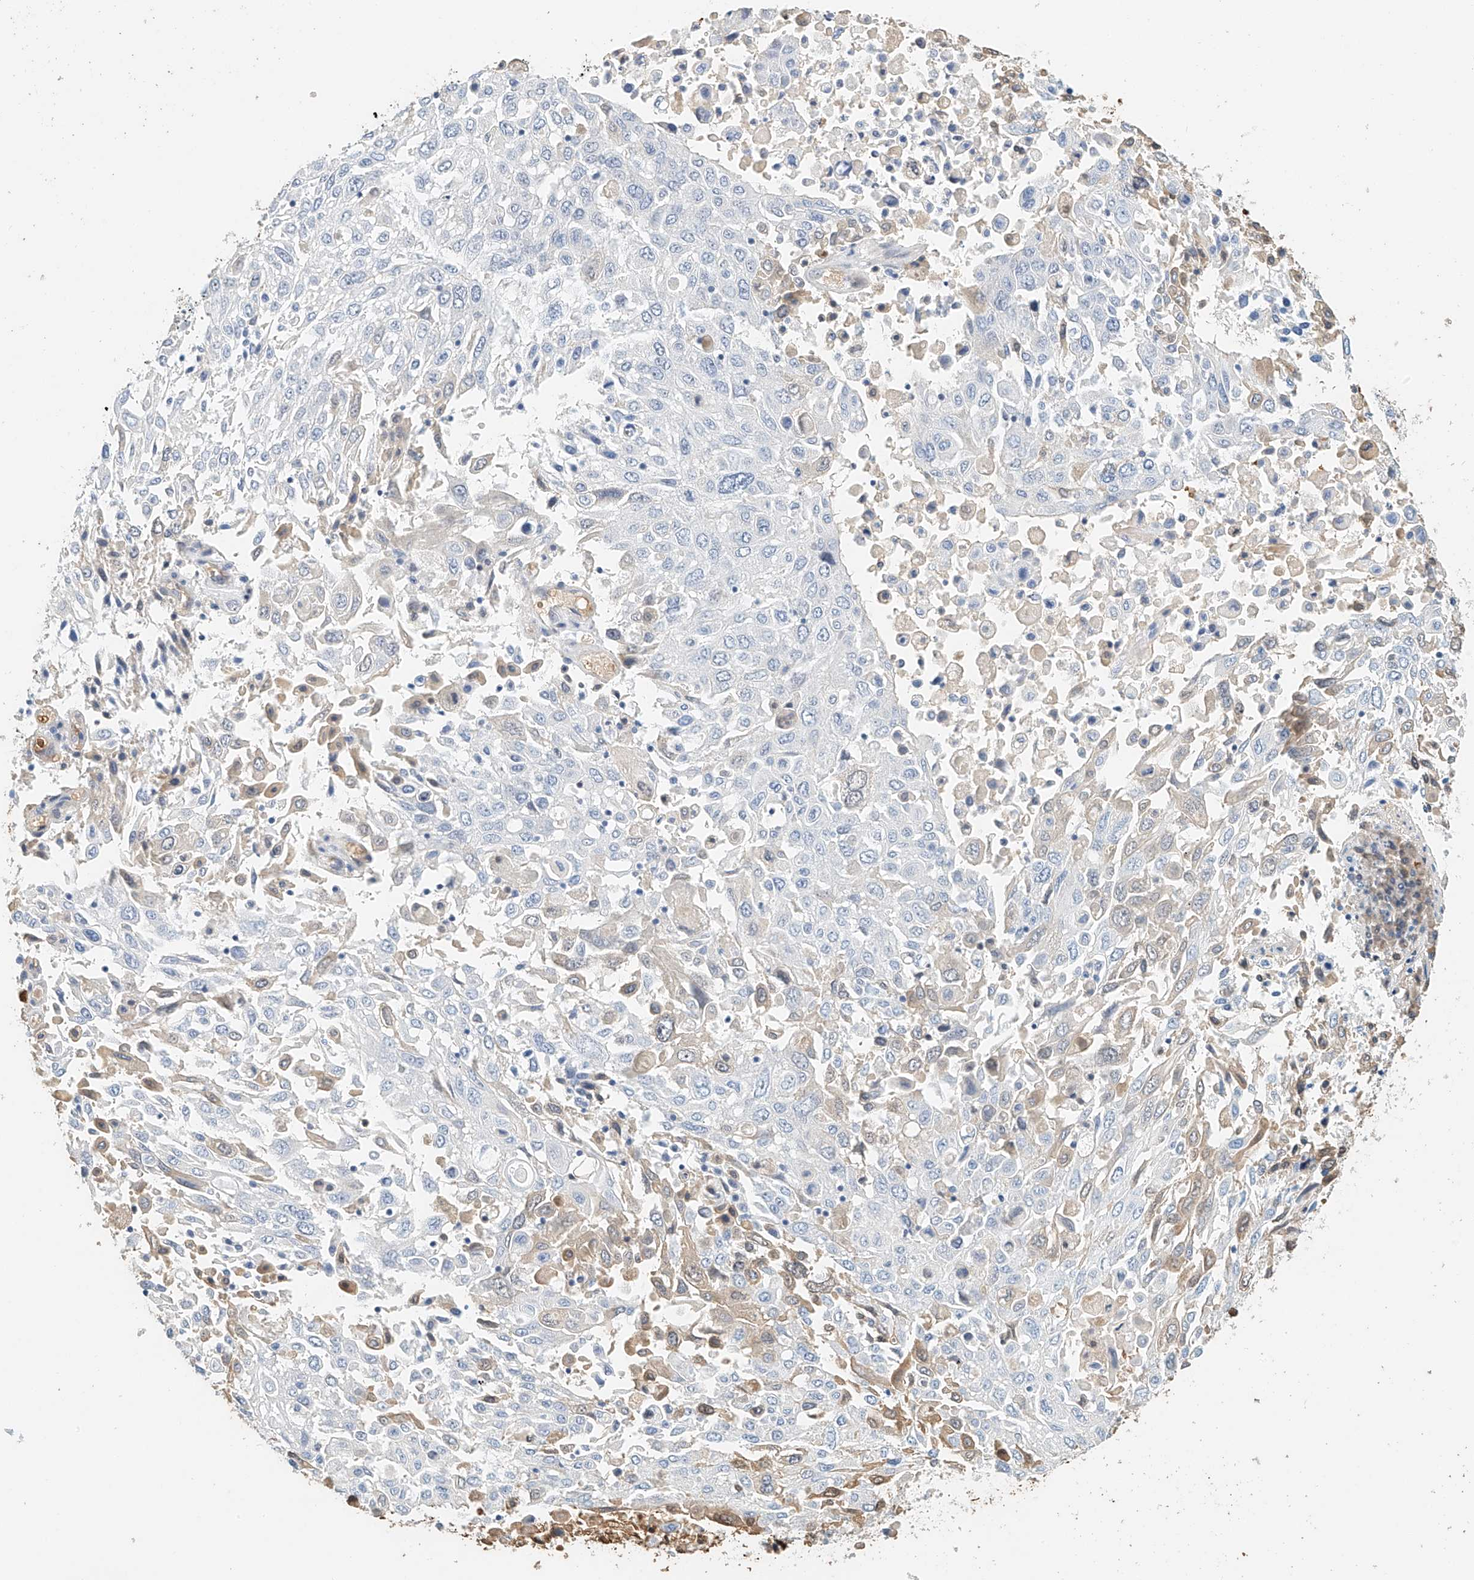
{"staining": {"intensity": "negative", "quantity": "none", "location": "none"}, "tissue": "lung cancer", "cell_type": "Tumor cells", "image_type": "cancer", "snomed": [{"axis": "morphology", "description": "Squamous cell carcinoma, NOS"}, {"axis": "topography", "description": "Lung"}], "caption": "Lung squamous cell carcinoma was stained to show a protein in brown. There is no significant positivity in tumor cells.", "gene": "RCAN3", "patient": {"sex": "male", "age": 65}}